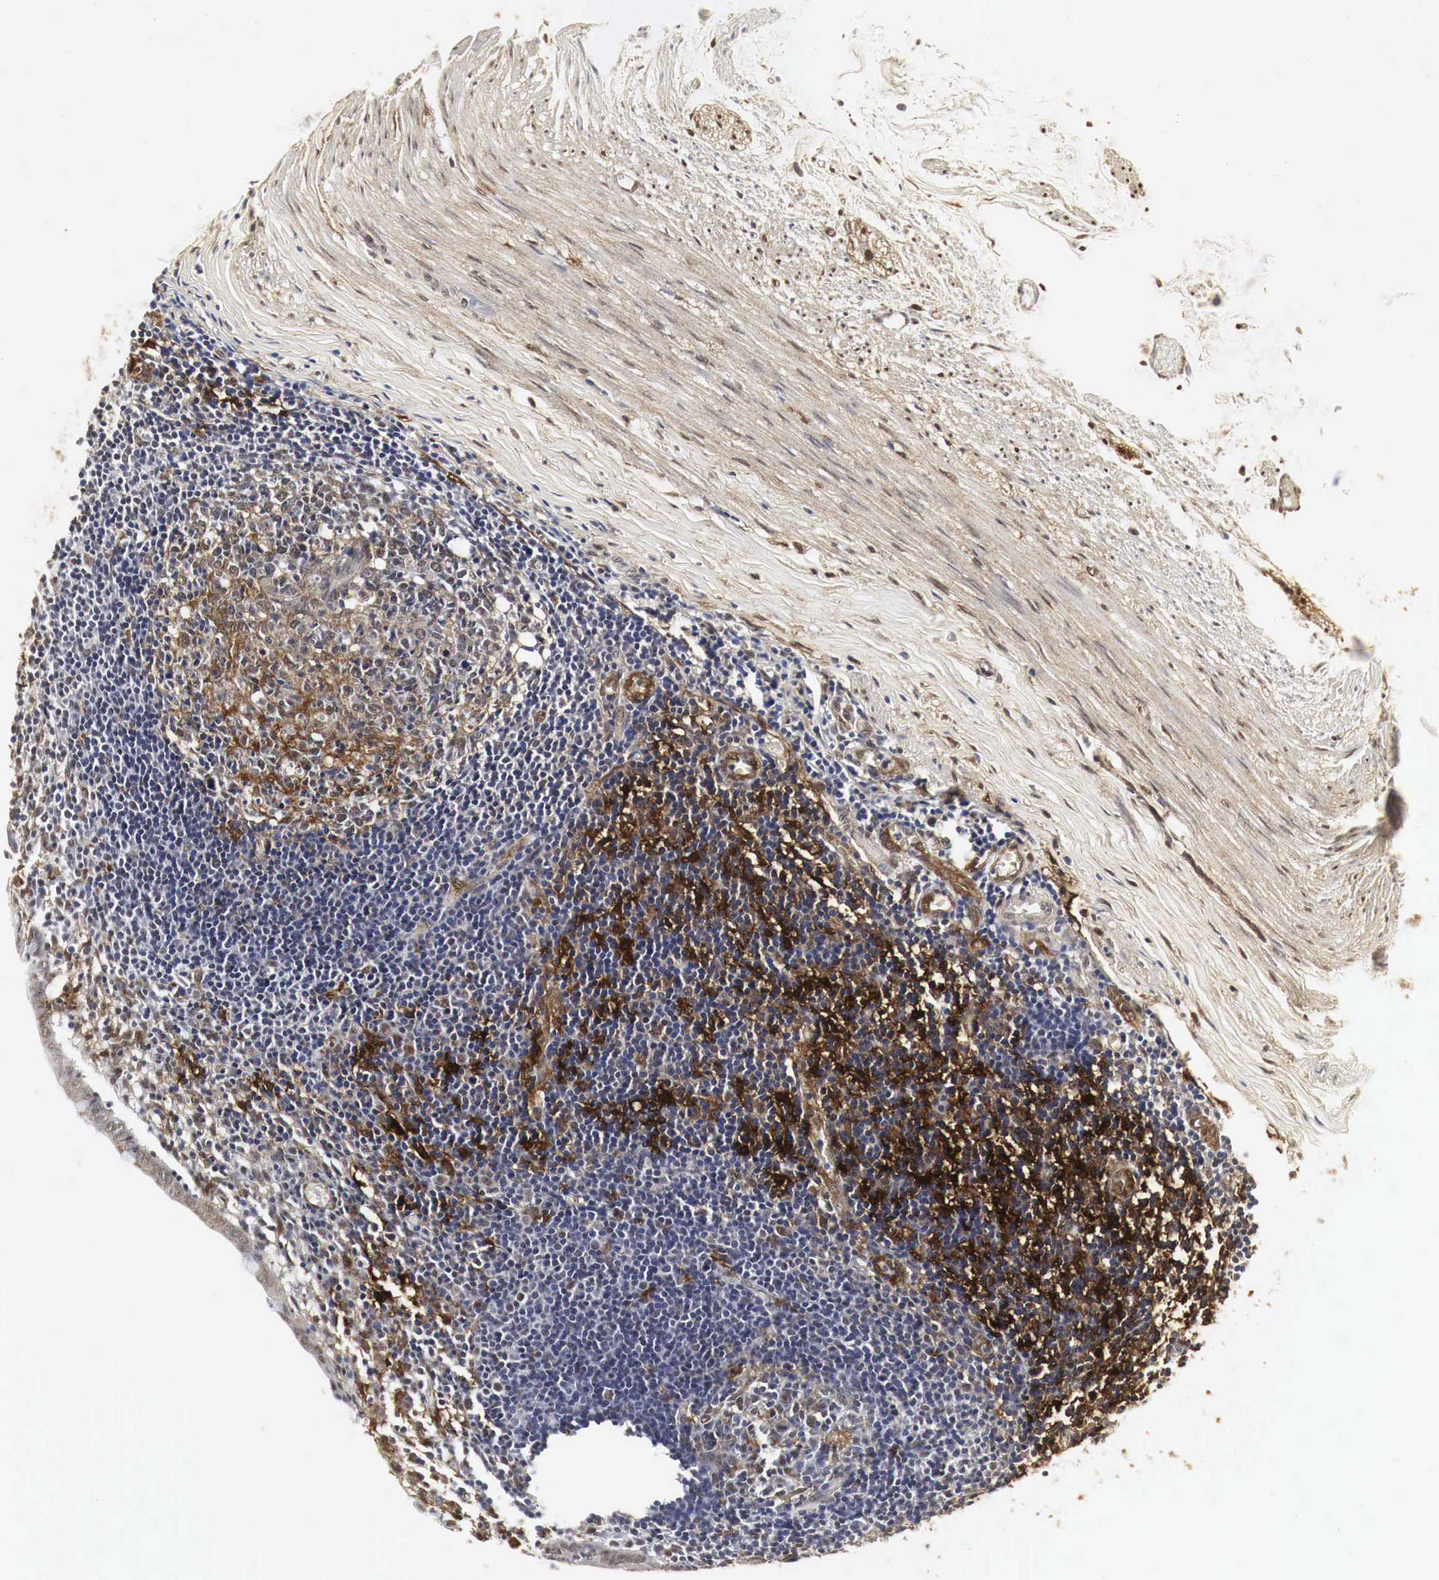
{"staining": {"intensity": "weak", "quantity": ">75%", "location": "nuclear"}, "tissue": "appendix", "cell_type": "Glandular cells", "image_type": "normal", "snomed": [{"axis": "morphology", "description": "Normal tissue, NOS"}, {"axis": "topography", "description": "Appendix"}], "caption": "Human appendix stained with a brown dye displays weak nuclear positive positivity in approximately >75% of glandular cells.", "gene": "SPIN1", "patient": {"sex": "female", "age": 19}}